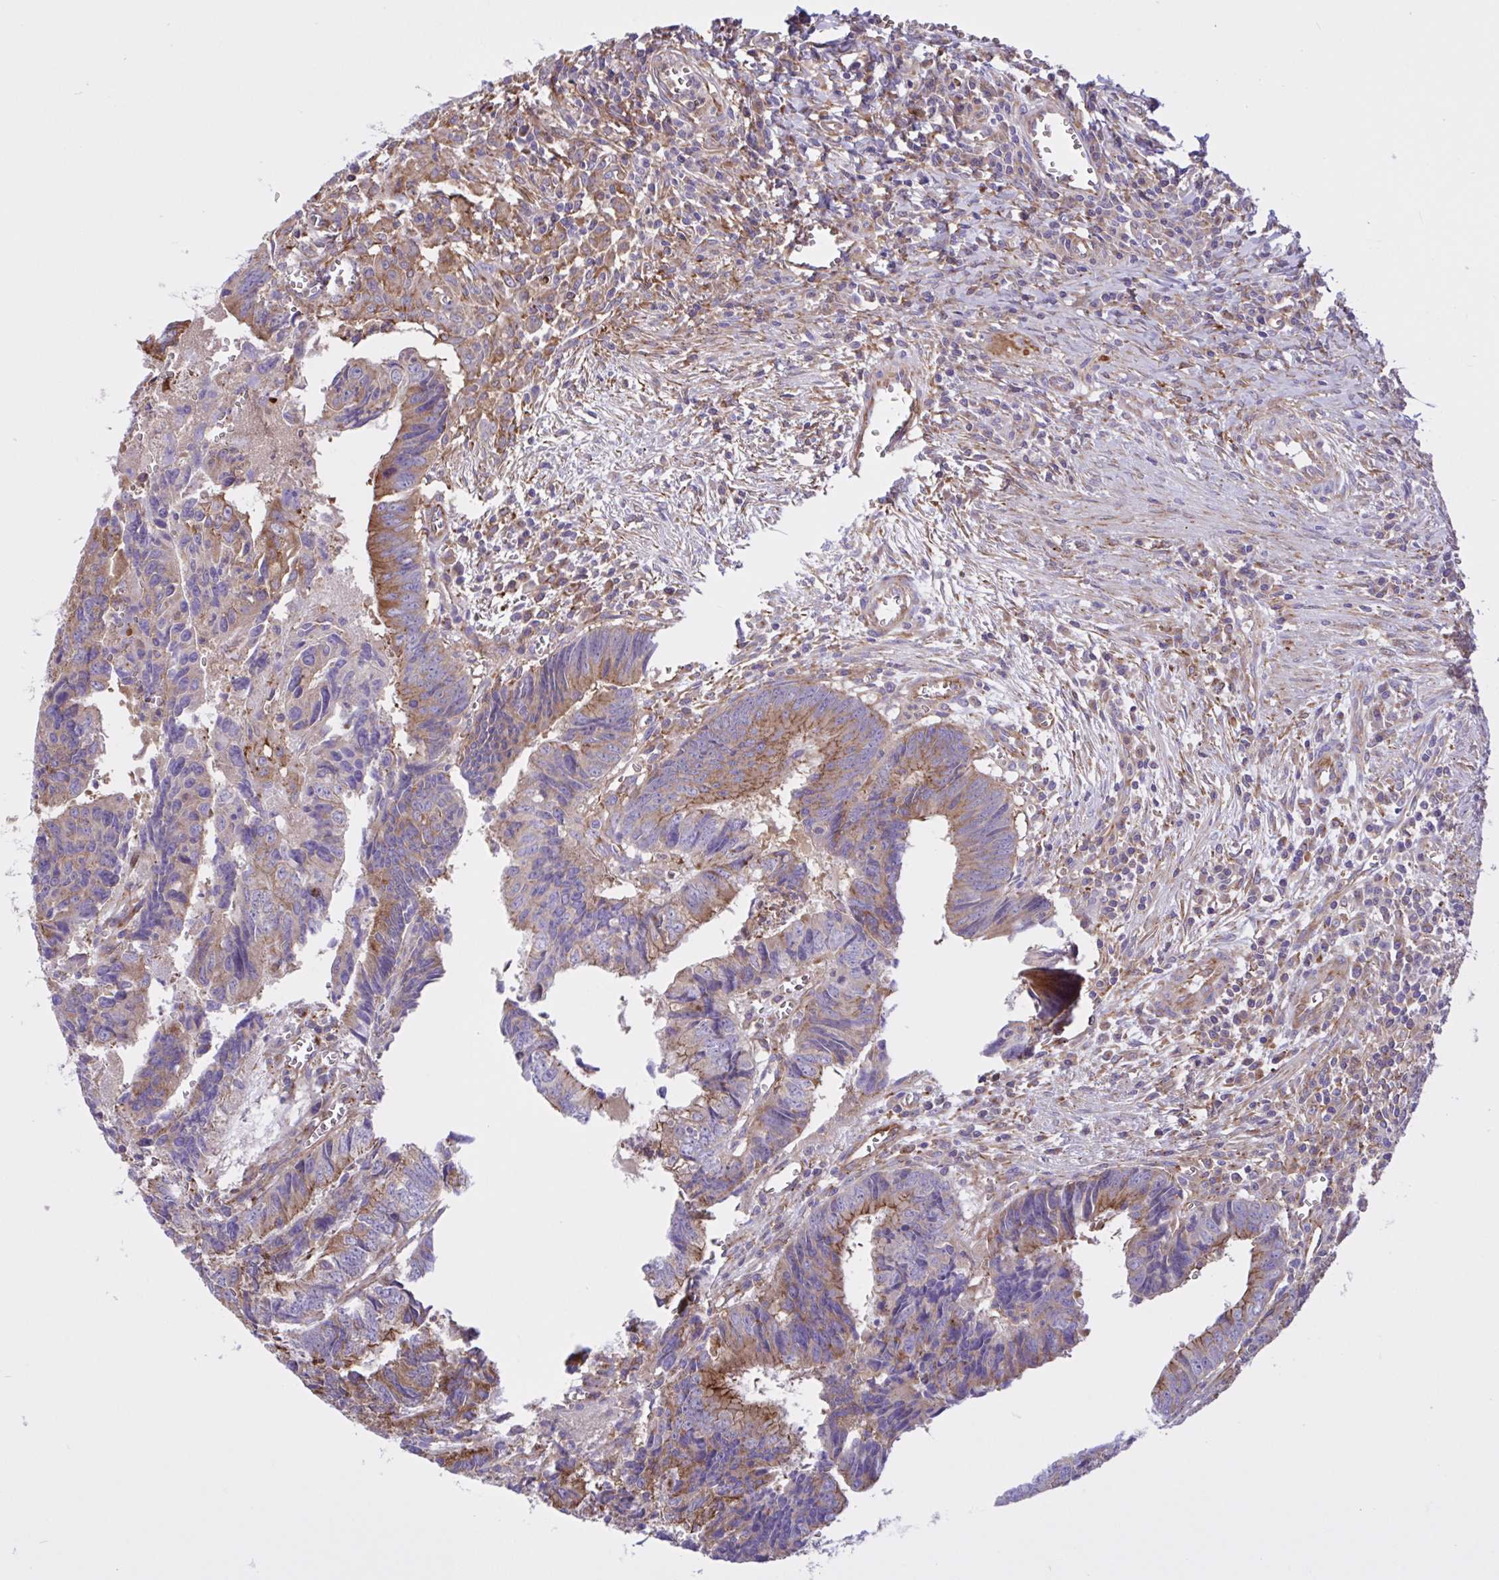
{"staining": {"intensity": "moderate", "quantity": "25%-75%", "location": "cytoplasmic/membranous"}, "tissue": "colorectal cancer", "cell_type": "Tumor cells", "image_type": "cancer", "snomed": [{"axis": "morphology", "description": "Adenocarcinoma, NOS"}, {"axis": "topography", "description": "Colon"}], "caption": "Immunohistochemical staining of human colorectal cancer reveals moderate cytoplasmic/membranous protein positivity in approximately 25%-75% of tumor cells. The staining is performed using DAB brown chromogen to label protein expression. The nuclei are counter-stained blue using hematoxylin.", "gene": "OR51M1", "patient": {"sex": "male", "age": 86}}